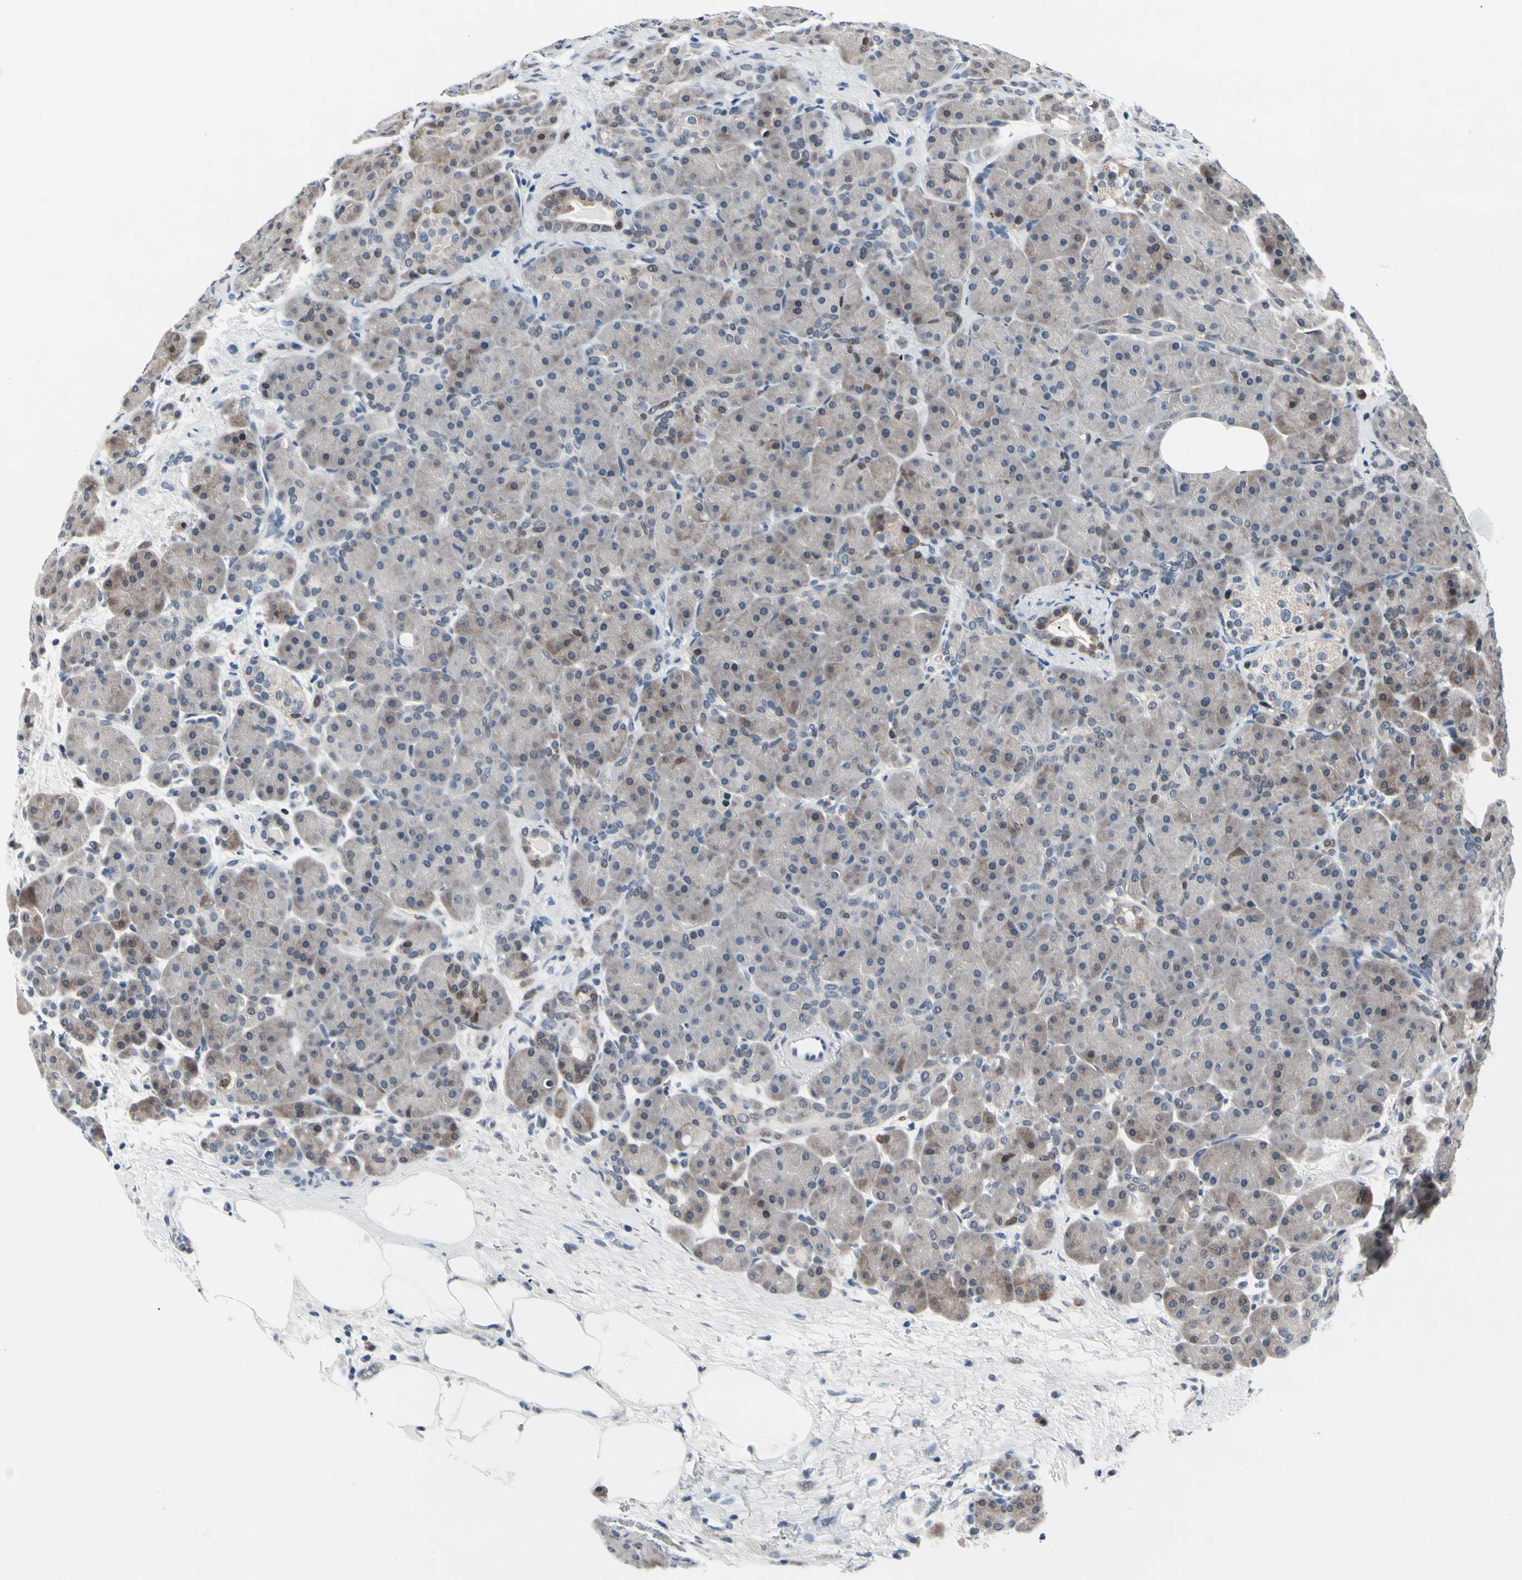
{"staining": {"intensity": "weak", "quantity": "25%-75%", "location": "cytoplasmic/membranous"}, "tissue": "pancreas", "cell_type": "Exocrine glandular cells", "image_type": "normal", "snomed": [{"axis": "morphology", "description": "Normal tissue, NOS"}, {"axis": "topography", "description": "Pancreas"}], "caption": "Weak cytoplasmic/membranous staining is appreciated in approximately 25%-75% of exocrine glandular cells in benign pancreas.", "gene": "TXN", "patient": {"sex": "male", "age": 66}}